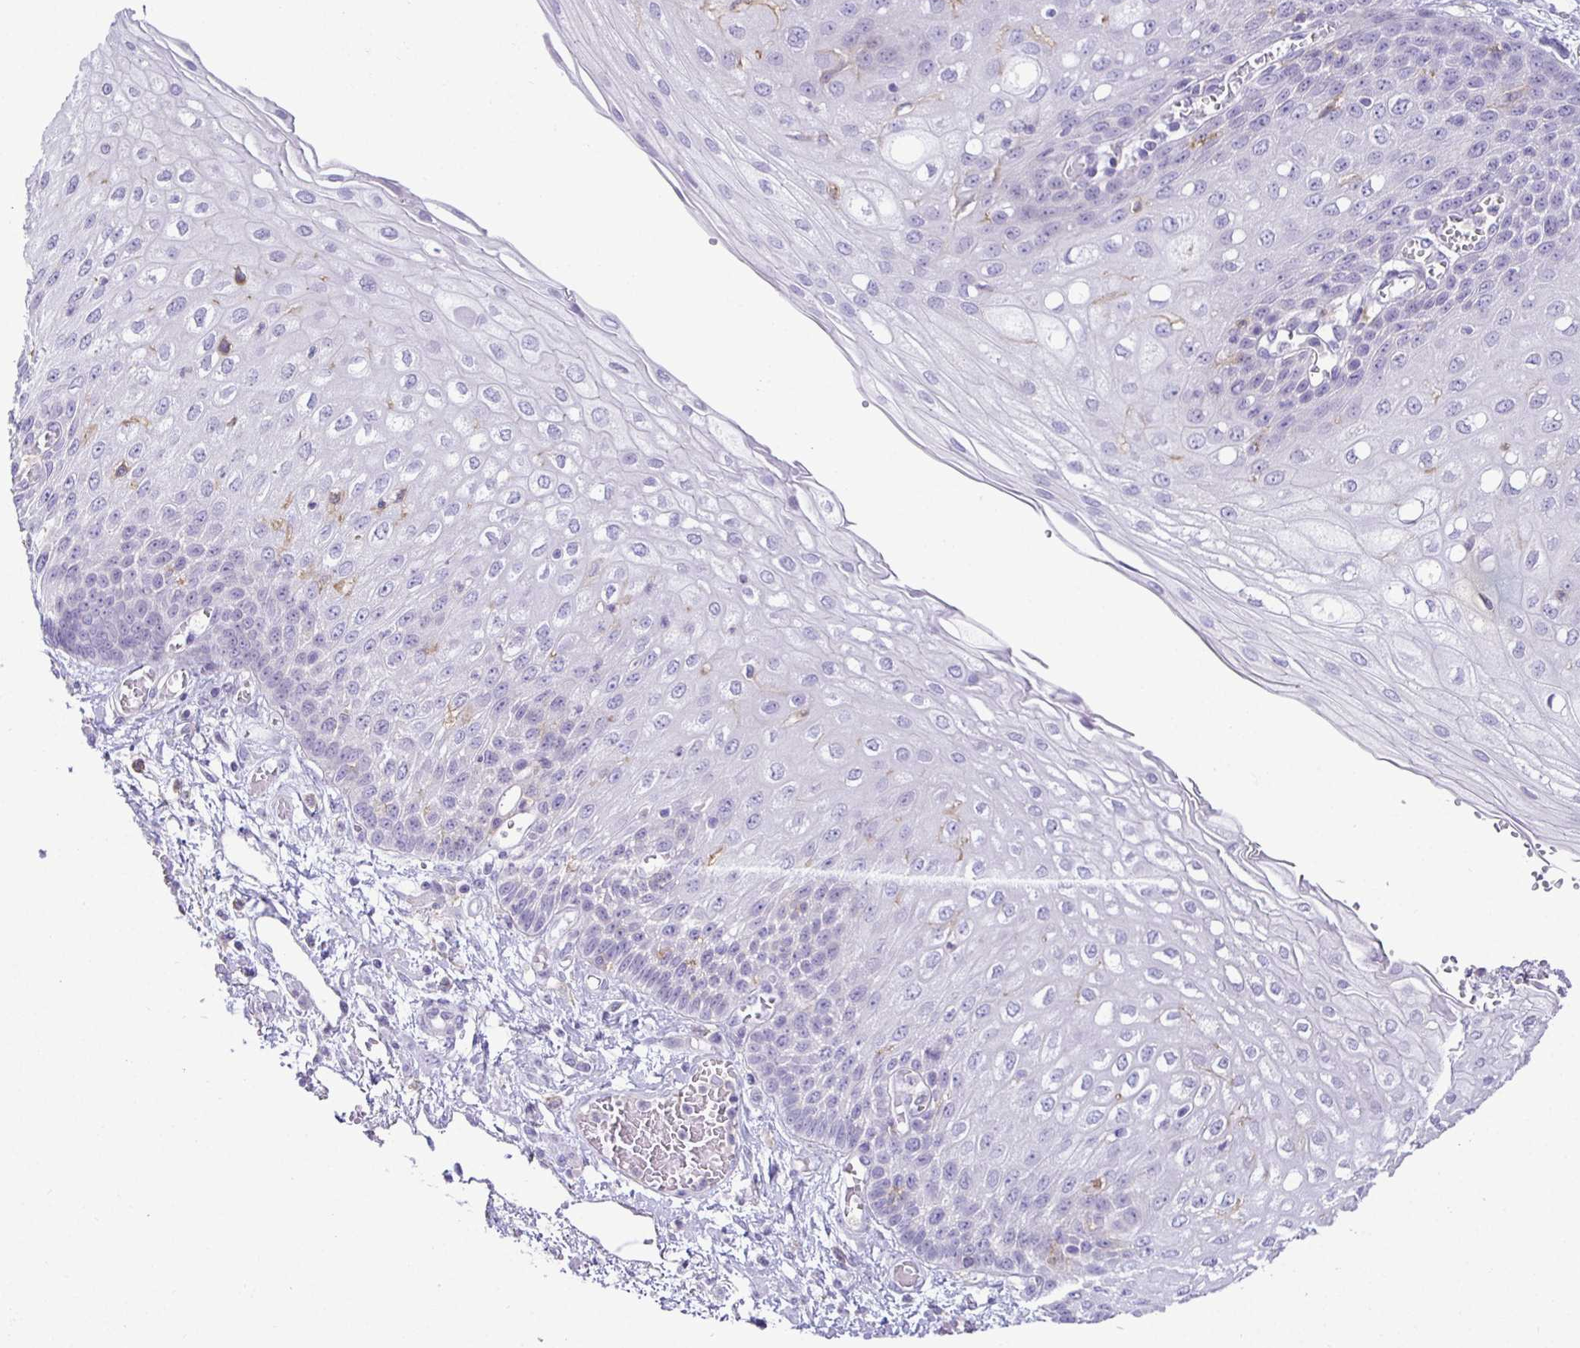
{"staining": {"intensity": "negative", "quantity": "none", "location": "none"}, "tissue": "esophagus", "cell_type": "Squamous epithelial cells", "image_type": "normal", "snomed": [{"axis": "morphology", "description": "Normal tissue, NOS"}, {"axis": "morphology", "description": "Adenocarcinoma, NOS"}, {"axis": "topography", "description": "Esophagus"}], "caption": "This is an immunohistochemistry (IHC) histopathology image of unremarkable human esophagus. There is no positivity in squamous epithelial cells.", "gene": "SIRPA", "patient": {"sex": "male", "age": 81}}